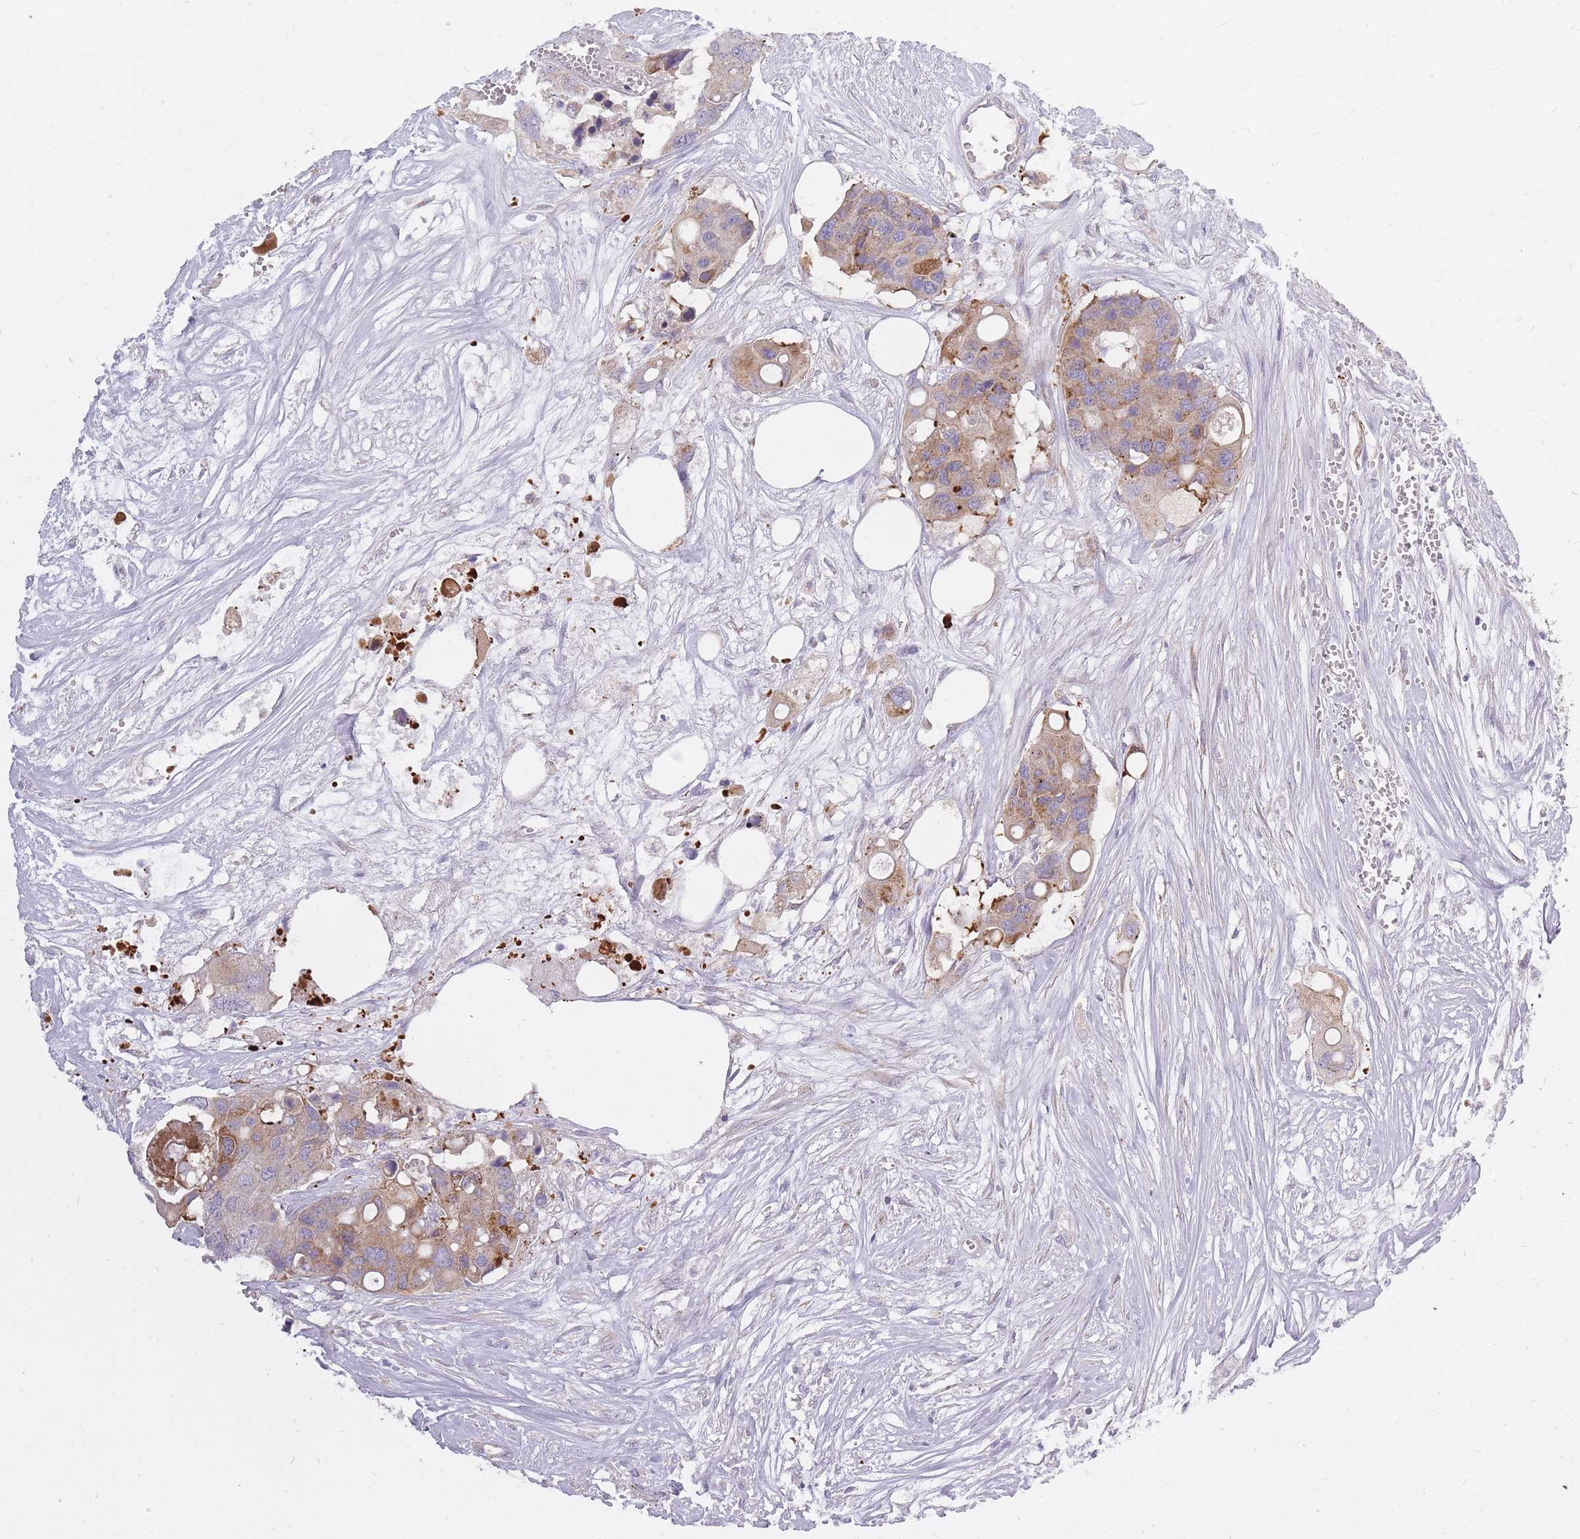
{"staining": {"intensity": "moderate", "quantity": "25%-75%", "location": "cytoplasmic/membranous"}, "tissue": "colorectal cancer", "cell_type": "Tumor cells", "image_type": "cancer", "snomed": [{"axis": "morphology", "description": "Adenocarcinoma, NOS"}, {"axis": "topography", "description": "Colon"}], "caption": "Immunohistochemistry (IHC) (DAB (3,3'-diaminobenzidine)) staining of colorectal cancer (adenocarcinoma) demonstrates moderate cytoplasmic/membranous protein expression in approximately 25%-75% of tumor cells.", "gene": "ALKBH4", "patient": {"sex": "male", "age": 77}}